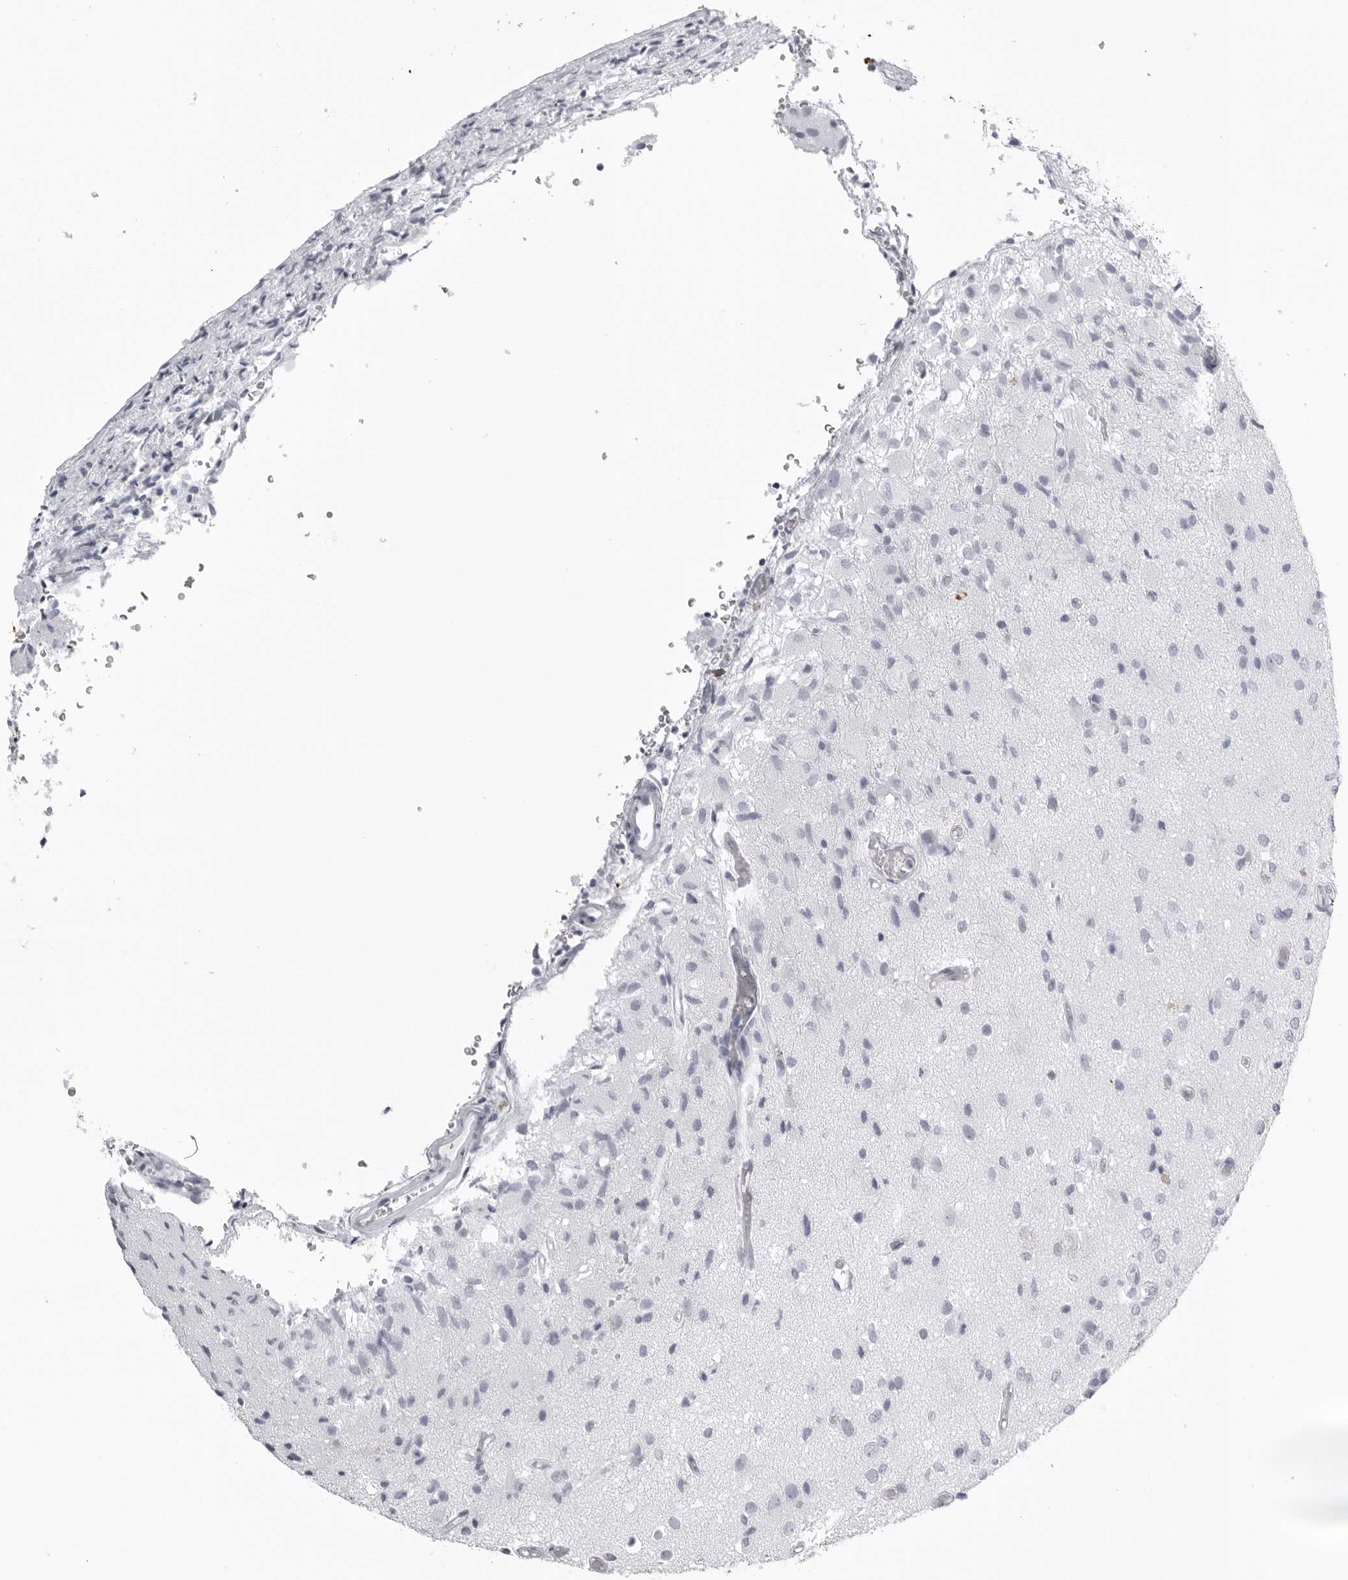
{"staining": {"intensity": "negative", "quantity": "none", "location": "none"}, "tissue": "glioma", "cell_type": "Tumor cells", "image_type": "cancer", "snomed": [{"axis": "morphology", "description": "Normal tissue, NOS"}, {"axis": "morphology", "description": "Glioma, malignant, High grade"}, {"axis": "topography", "description": "Cerebral cortex"}], "caption": "The IHC micrograph has no significant positivity in tumor cells of malignant high-grade glioma tissue. Brightfield microscopy of IHC stained with DAB (3,3'-diaminobenzidine) (brown) and hematoxylin (blue), captured at high magnification.", "gene": "KLK9", "patient": {"sex": "male", "age": 77}}